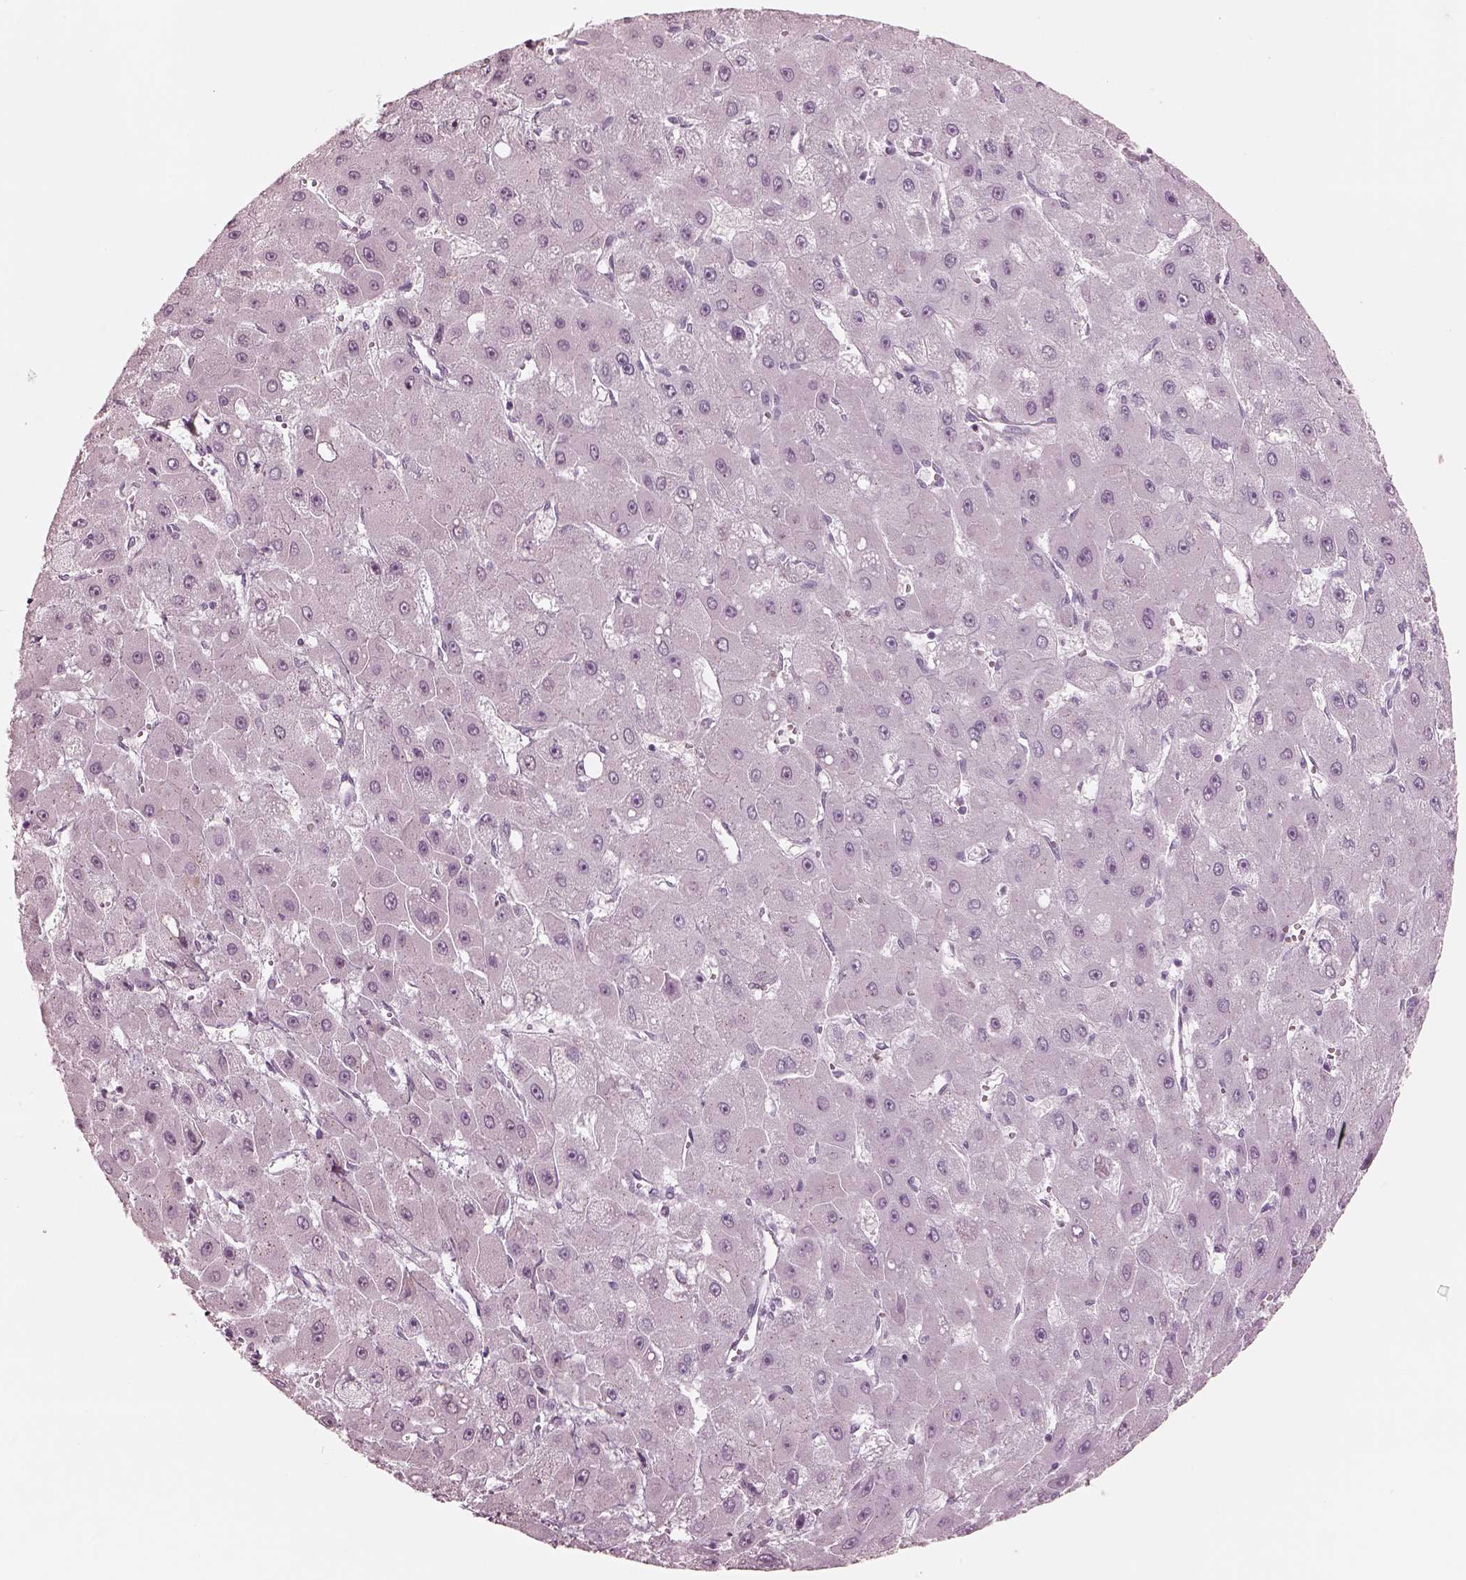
{"staining": {"intensity": "negative", "quantity": "none", "location": "none"}, "tissue": "liver cancer", "cell_type": "Tumor cells", "image_type": "cancer", "snomed": [{"axis": "morphology", "description": "Carcinoma, Hepatocellular, NOS"}, {"axis": "topography", "description": "Liver"}], "caption": "Tumor cells are negative for protein expression in human liver hepatocellular carcinoma. (Immunohistochemistry, brightfield microscopy, high magnification).", "gene": "KRTAP24-1", "patient": {"sex": "female", "age": 25}}